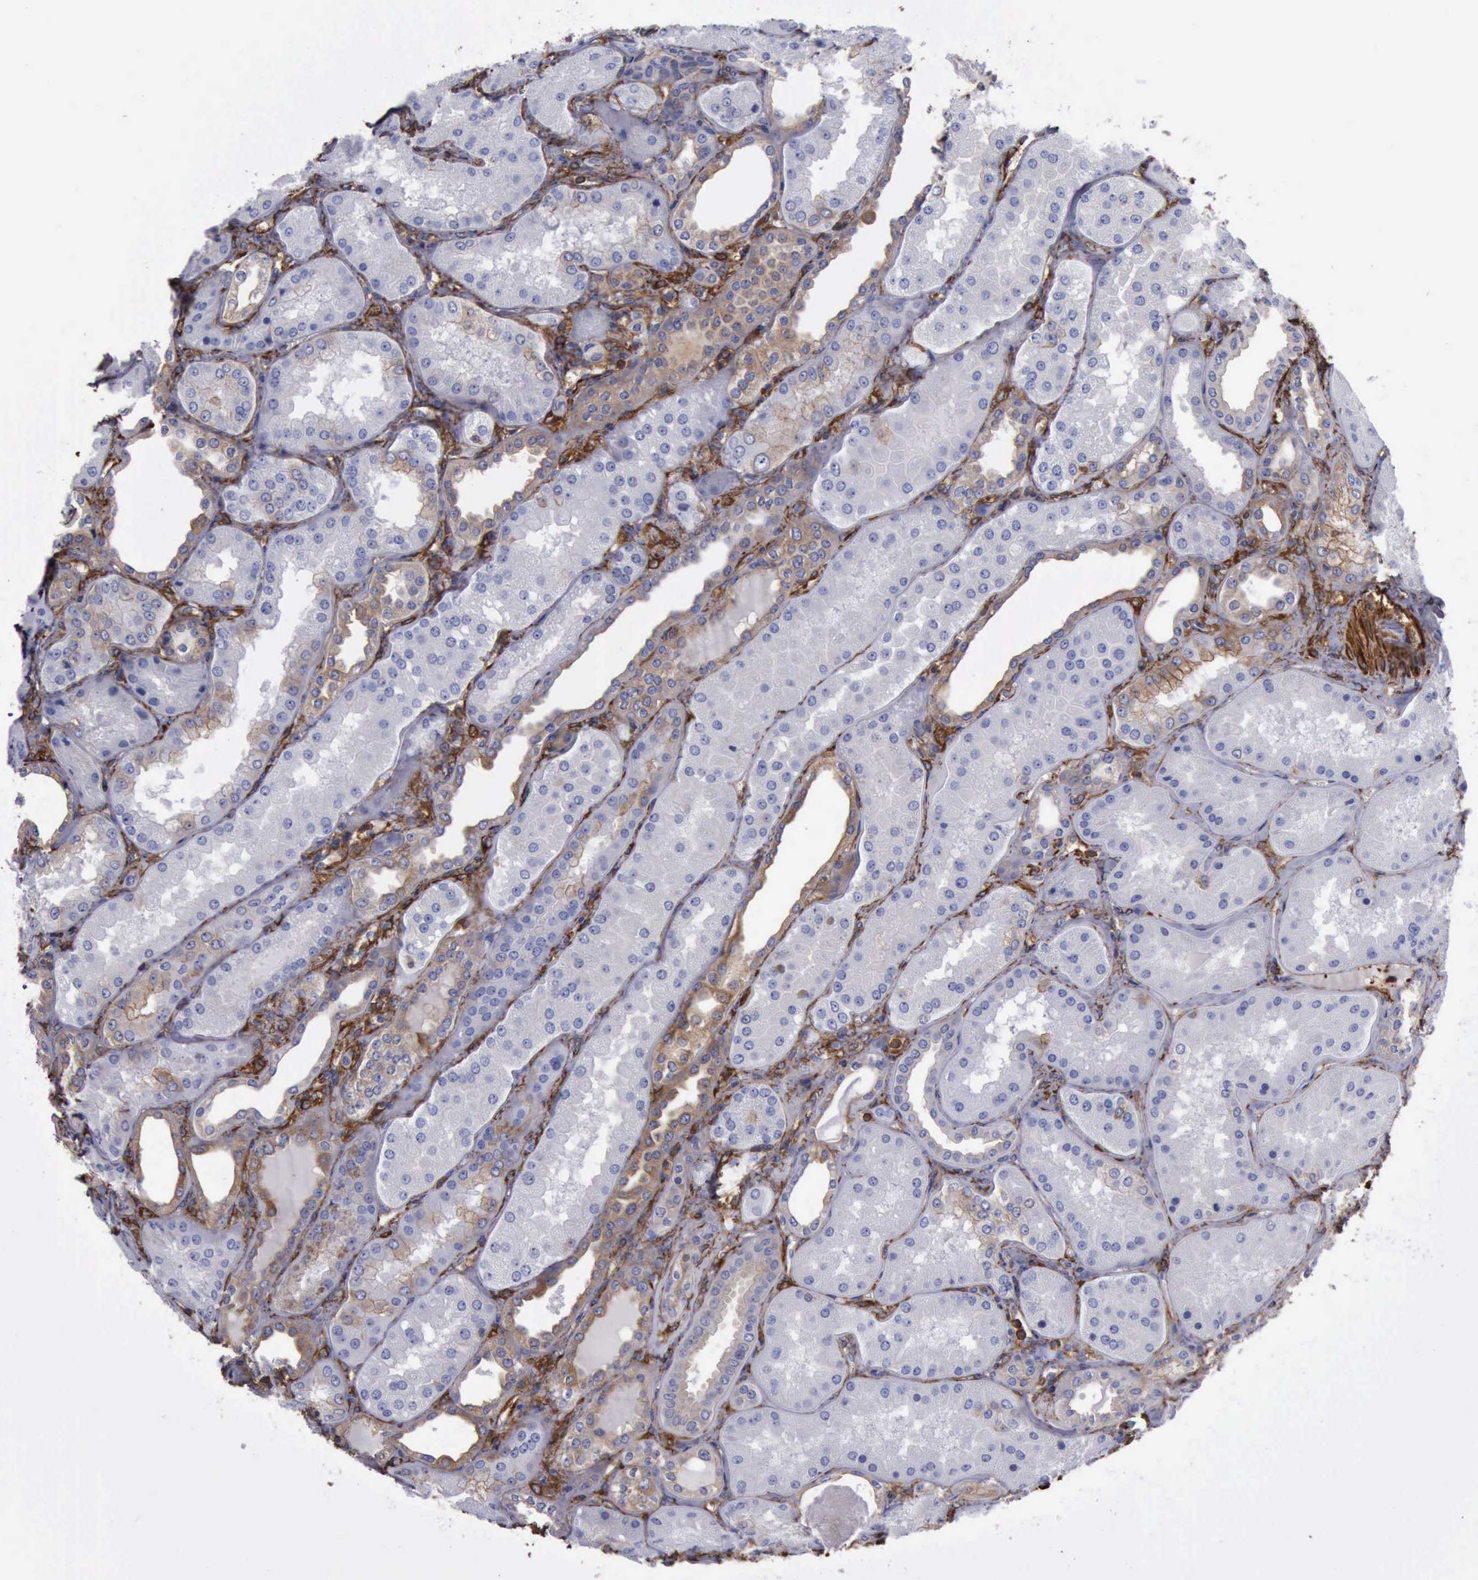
{"staining": {"intensity": "strong", "quantity": "25%-75%", "location": "cytoplasmic/membranous"}, "tissue": "kidney", "cell_type": "Cells in glomeruli", "image_type": "normal", "snomed": [{"axis": "morphology", "description": "Normal tissue, NOS"}, {"axis": "topography", "description": "Kidney"}], "caption": "IHC (DAB) staining of normal kidney exhibits strong cytoplasmic/membranous protein expression in about 25%-75% of cells in glomeruli. (IHC, brightfield microscopy, high magnification).", "gene": "FLNA", "patient": {"sex": "female", "age": 56}}